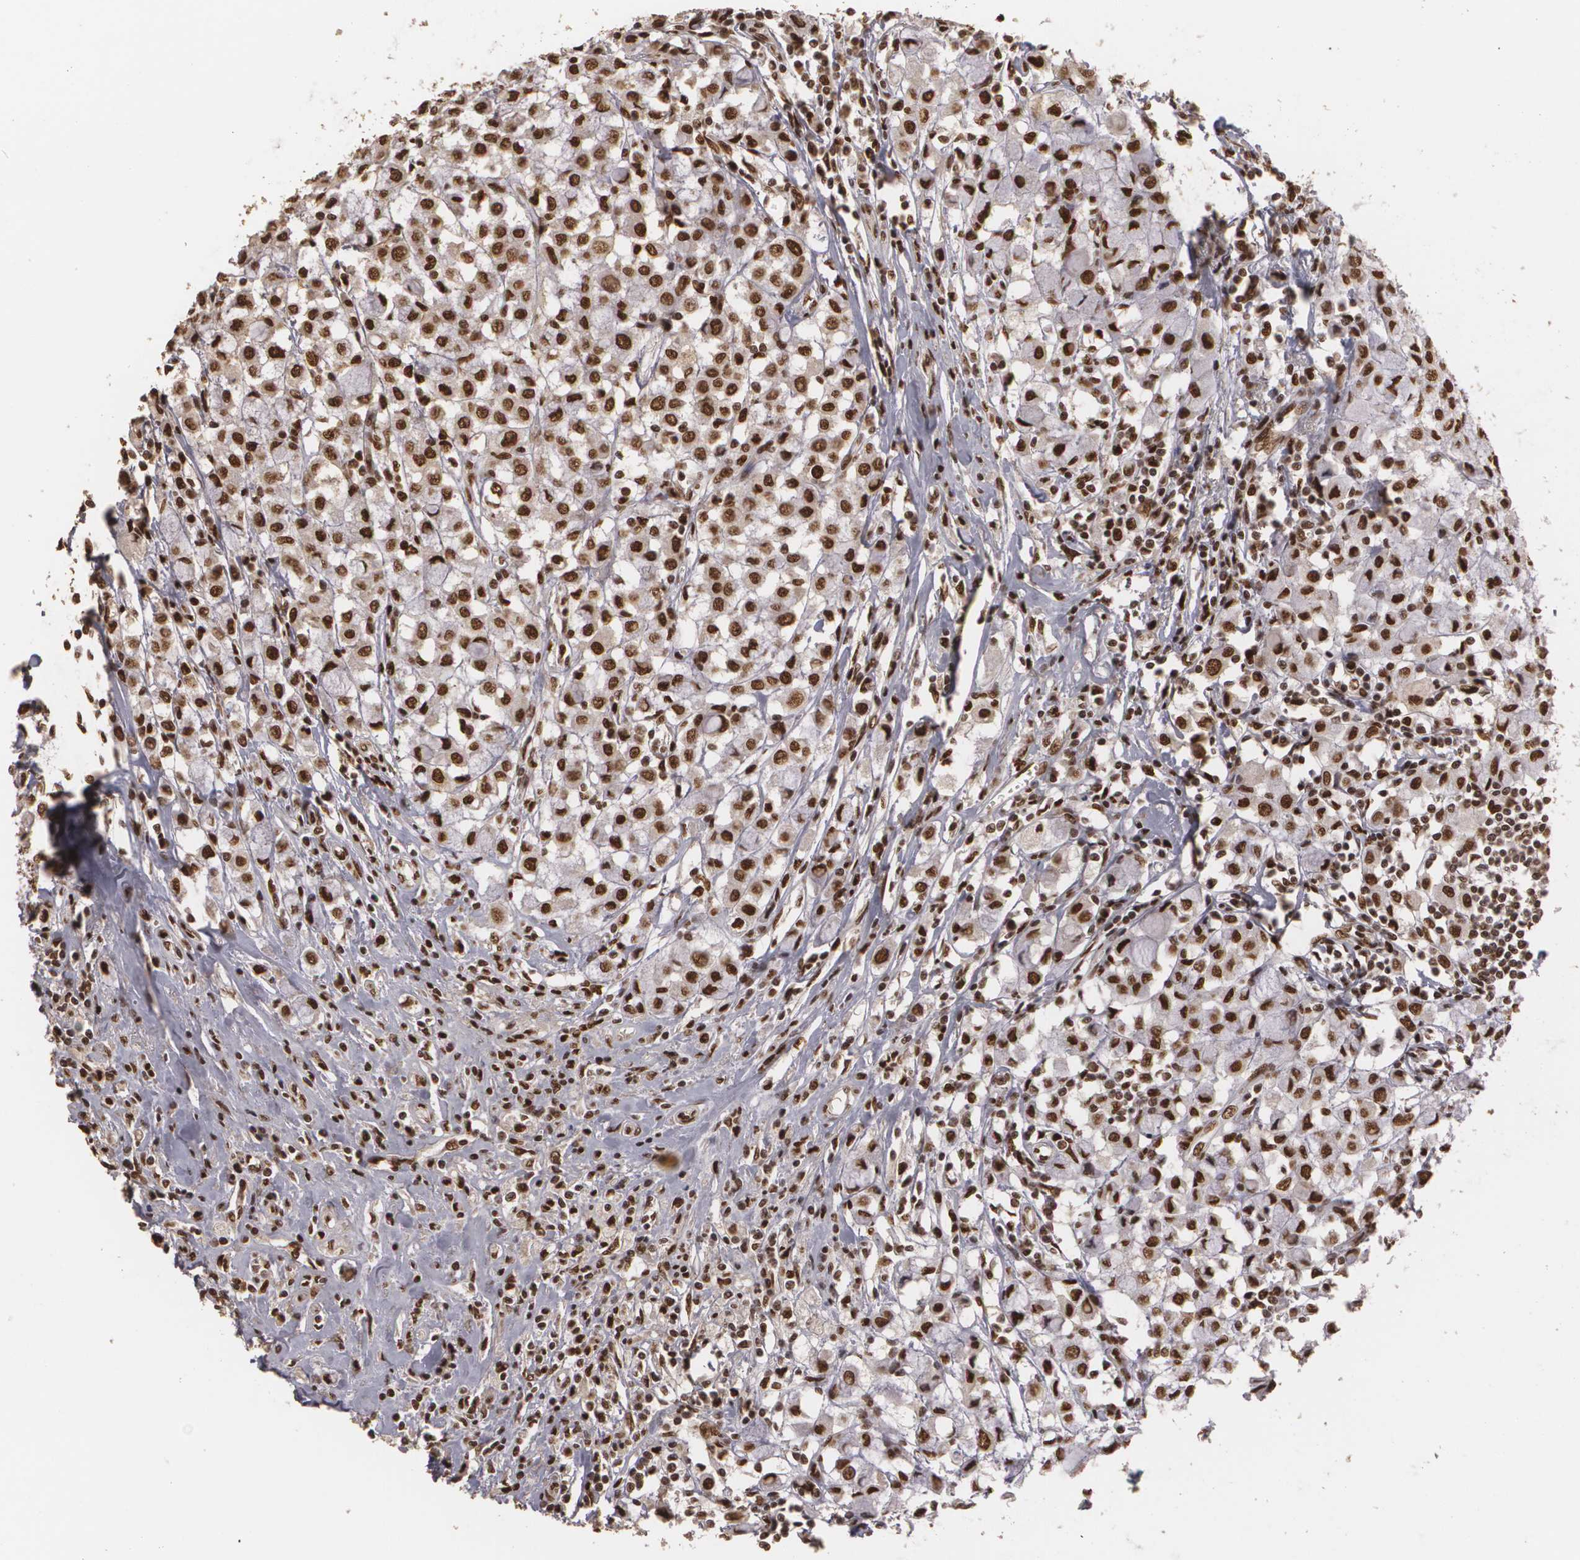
{"staining": {"intensity": "strong", "quantity": ">75%", "location": "cytoplasmic/membranous,nuclear"}, "tissue": "breast cancer", "cell_type": "Tumor cells", "image_type": "cancer", "snomed": [{"axis": "morphology", "description": "Lobular carcinoma"}, {"axis": "topography", "description": "Breast"}], "caption": "Immunohistochemistry staining of lobular carcinoma (breast), which exhibits high levels of strong cytoplasmic/membranous and nuclear expression in about >75% of tumor cells indicating strong cytoplasmic/membranous and nuclear protein expression. The staining was performed using DAB (brown) for protein detection and nuclei were counterstained in hematoxylin (blue).", "gene": "RCOR1", "patient": {"sex": "female", "age": 85}}